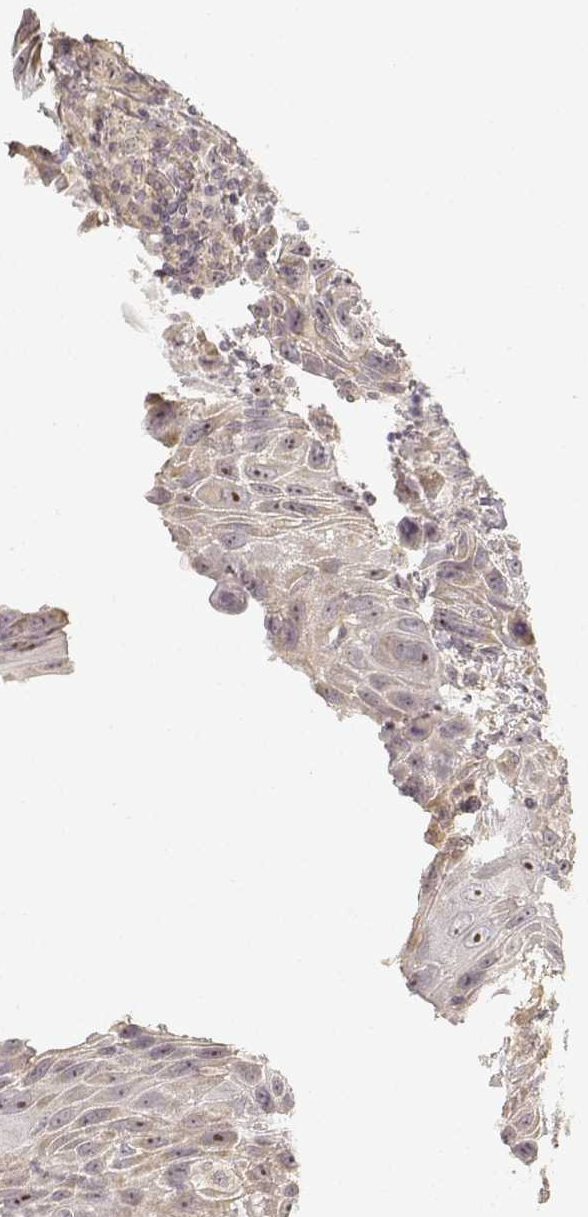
{"staining": {"intensity": "weak", "quantity": "<25%", "location": "nuclear"}, "tissue": "head and neck cancer", "cell_type": "Tumor cells", "image_type": "cancer", "snomed": [{"axis": "morphology", "description": "Squamous cell carcinoma, NOS"}, {"axis": "topography", "description": "Head-Neck"}], "caption": "There is no significant positivity in tumor cells of squamous cell carcinoma (head and neck).", "gene": "MED12L", "patient": {"sex": "male", "age": 69}}